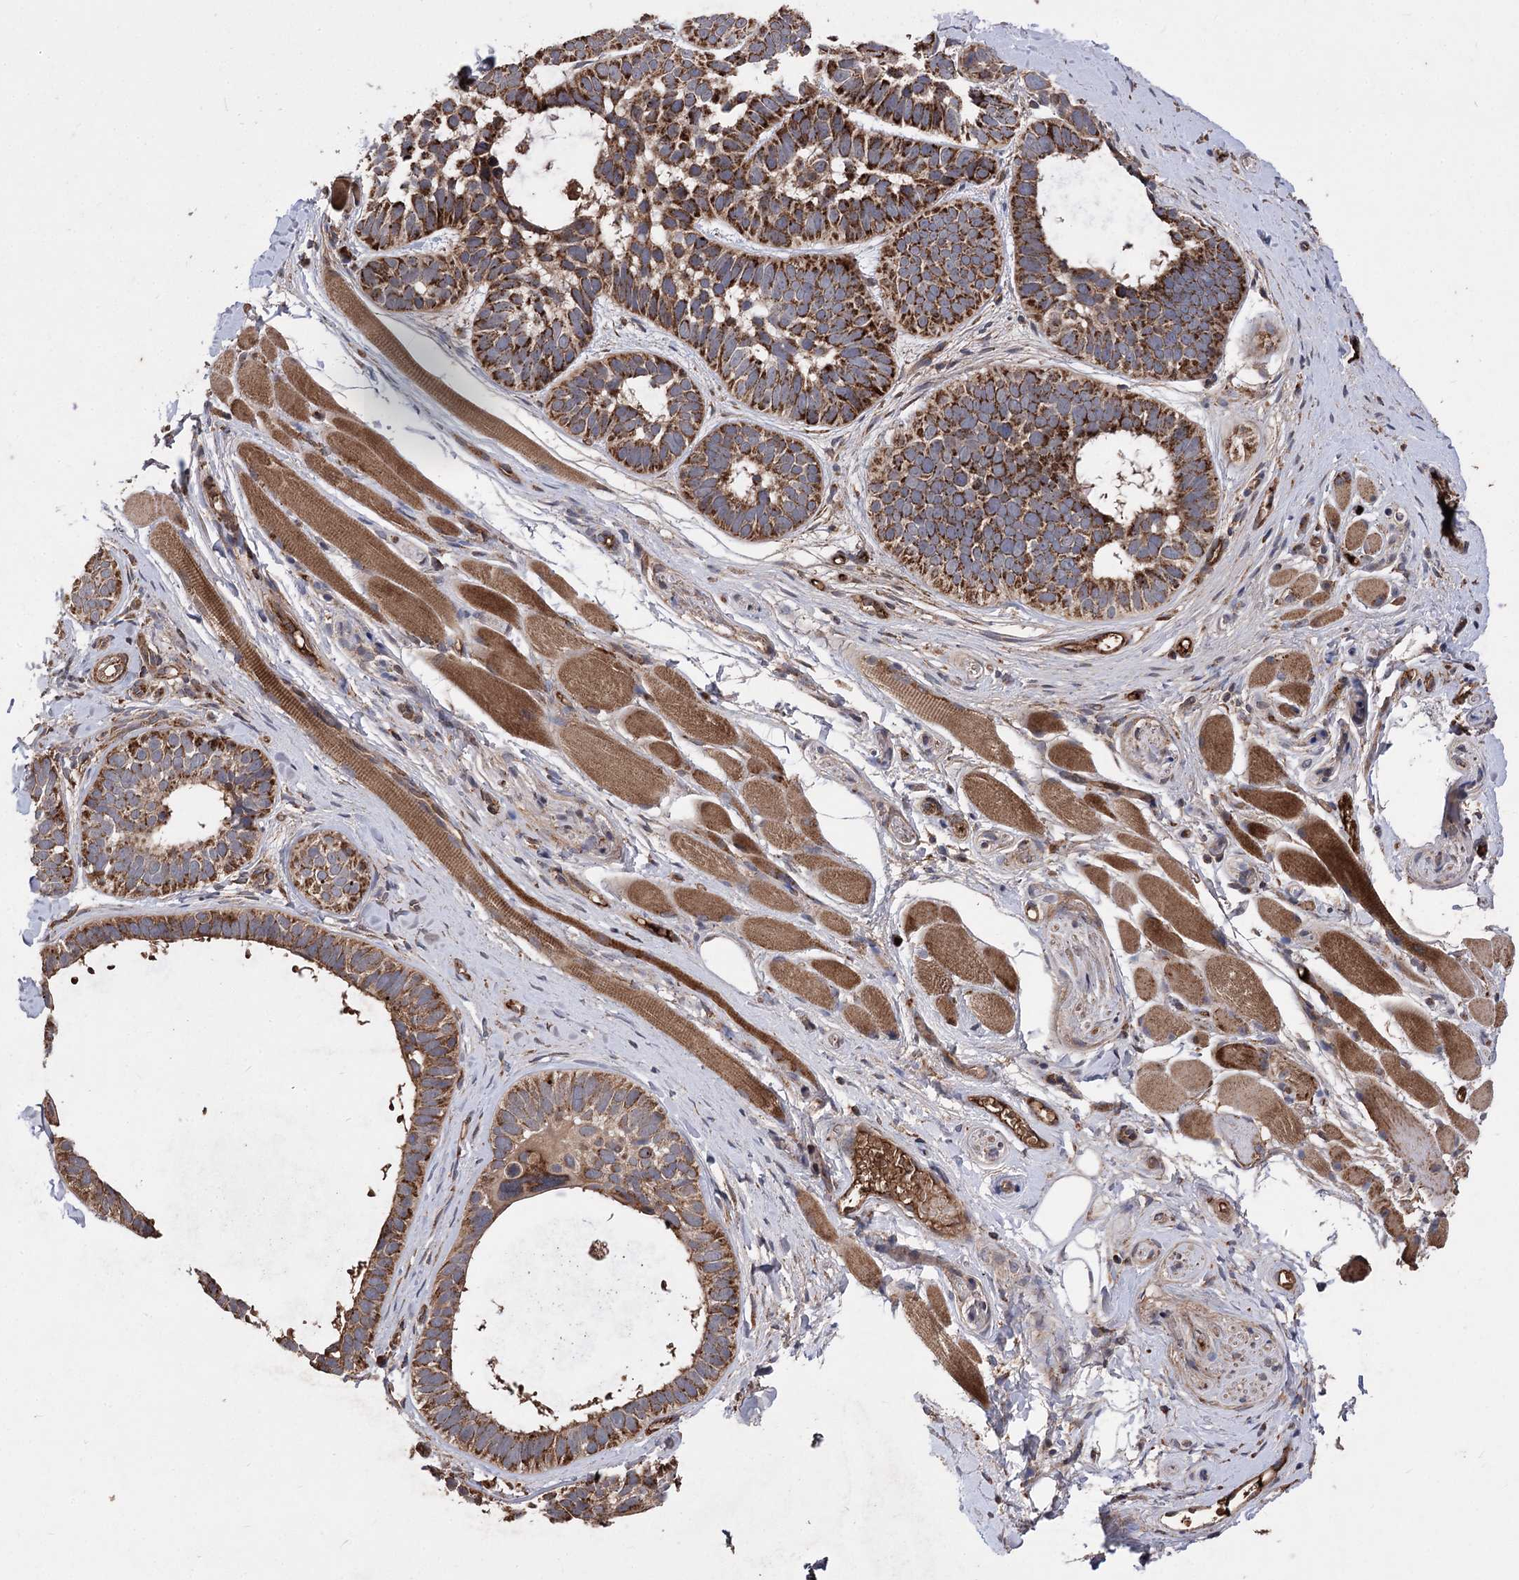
{"staining": {"intensity": "strong", "quantity": ">75%", "location": "cytoplasmic/membranous"}, "tissue": "skin cancer", "cell_type": "Tumor cells", "image_type": "cancer", "snomed": [{"axis": "morphology", "description": "Basal cell carcinoma"}, {"axis": "topography", "description": "Skin"}], "caption": "Protein staining demonstrates strong cytoplasmic/membranous positivity in approximately >75% of tumor cells in skin cancer (basal cell carcinoma). (Brightfield microscopy of DAB IHC at high magnification).", "gene": "RASSF3", "patient": {"sex": "male", "age": 62}}